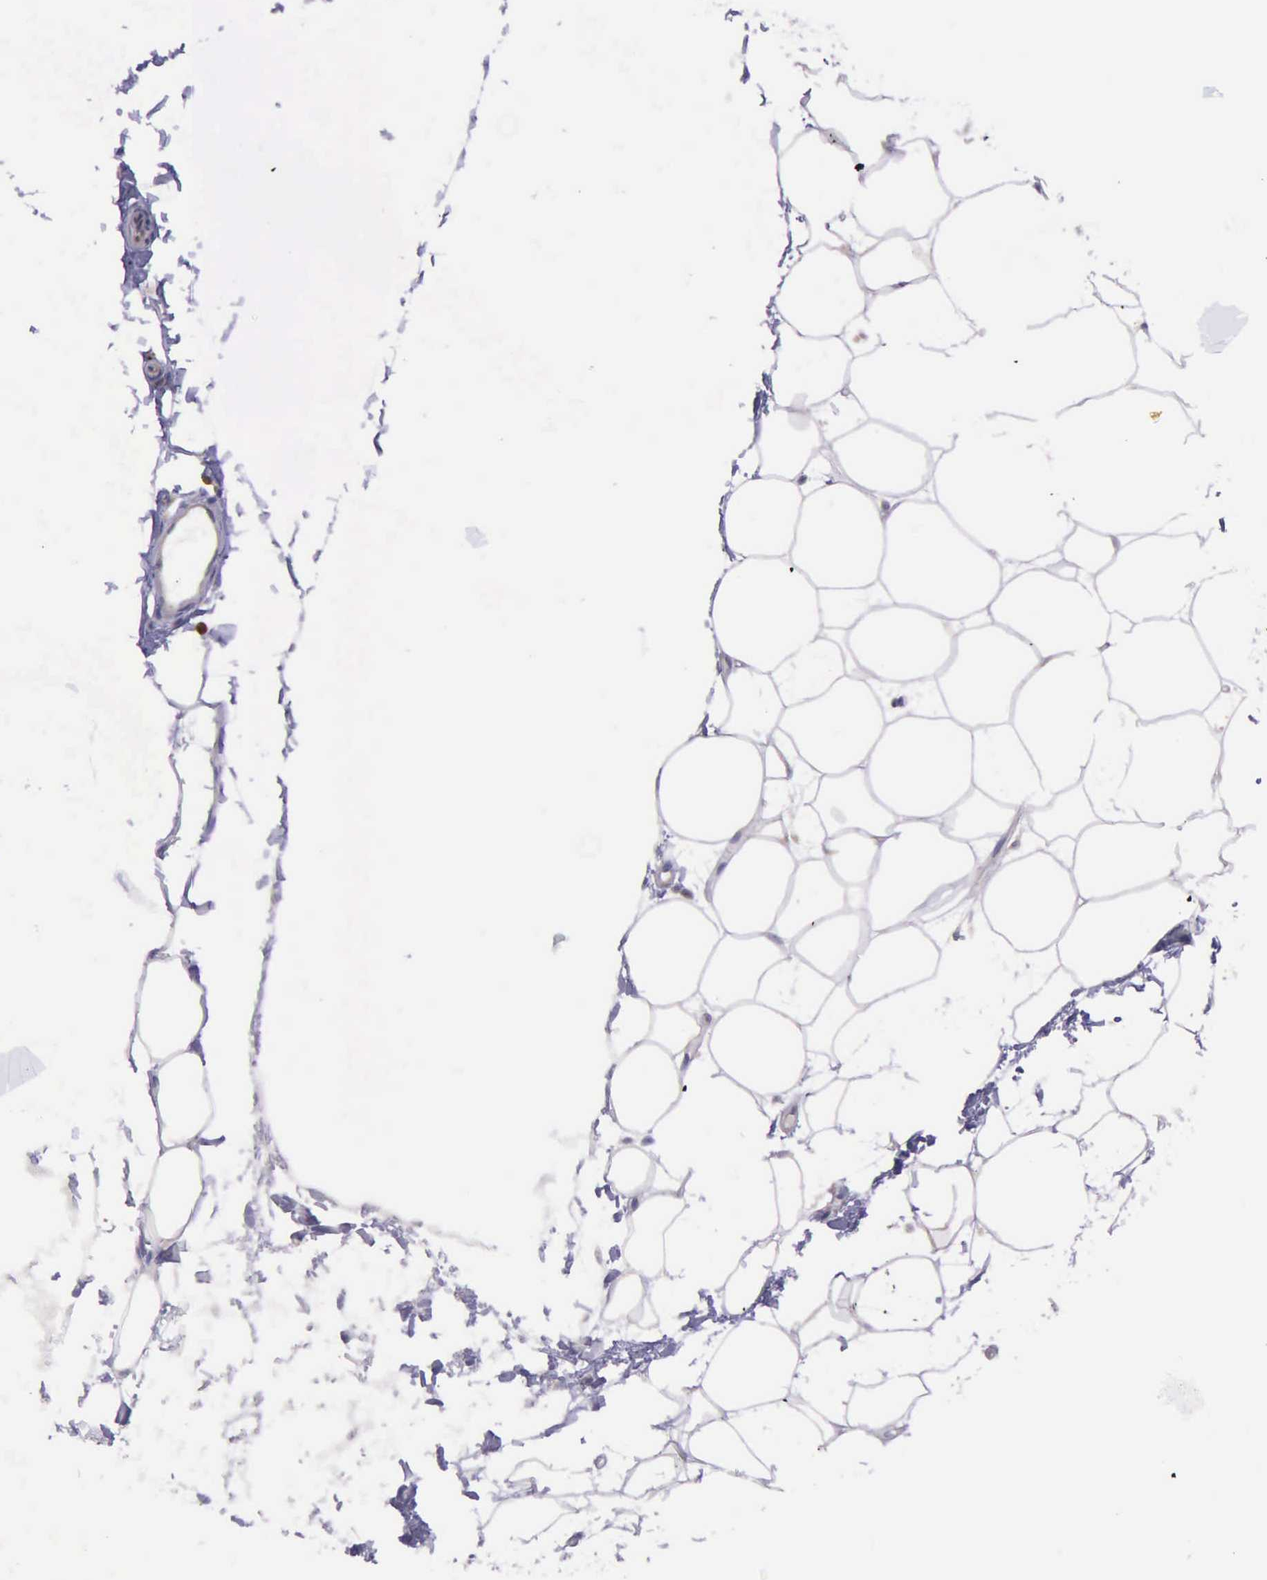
{"staining": {"intensity": "negative", "quantity": "none", "location": "none"}, "tissue": "adipose tissue", "cell_type": "Adipocytes", "image_type": "normal", "snomed": [{"axis": "morphology", "description": "Normal tissue, NOS"}, {"axis": "topography", "description": "Breast"}], "caption": "Protein analysis of unremarkable adipose tissue shows no significant staining in adipocytes.", "gene": "NSDHL", "patient": {"sex": "female", "age": 45}}